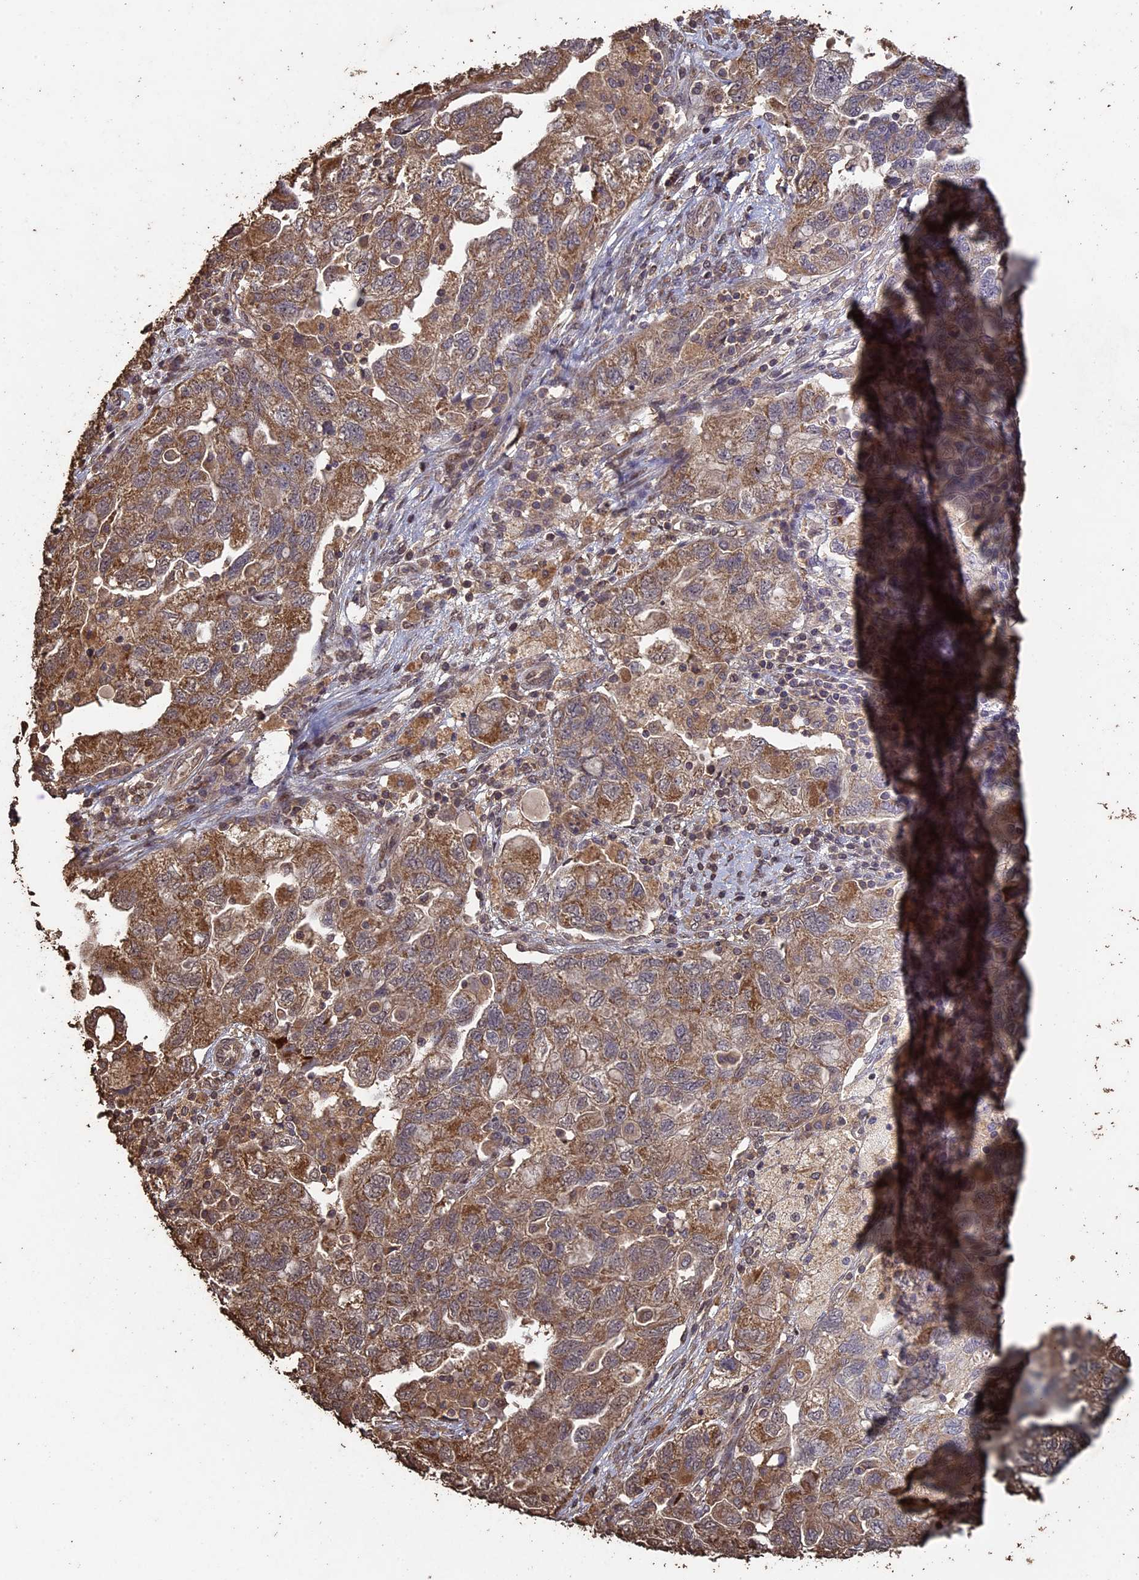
{"staining": {"intensity": "moderate", "quantity": ">75%", "location": "cytoplasmic/membranous"}, "tissue": "ovarian cancer", "cell_type": "Tumor cells", "image_type": "cancer", "snomed": [{"axis": "morphology", "description": "Carcinoma, NOS"}, {"axis": "morphology", "description": "Cystadenocarcinoma, serous, NOS"}, {"axis": "topography", "description": "Ovary"}], "caption": "The photomicrograph exhibits a brown stain indicating the presence of a protein in the cytoplasmic/membranous of tumor cells in ovarian cancer. Nuclei are stained in blue.", "gene": "HUNK", "patient": {"sex": "female", "age": 69}}